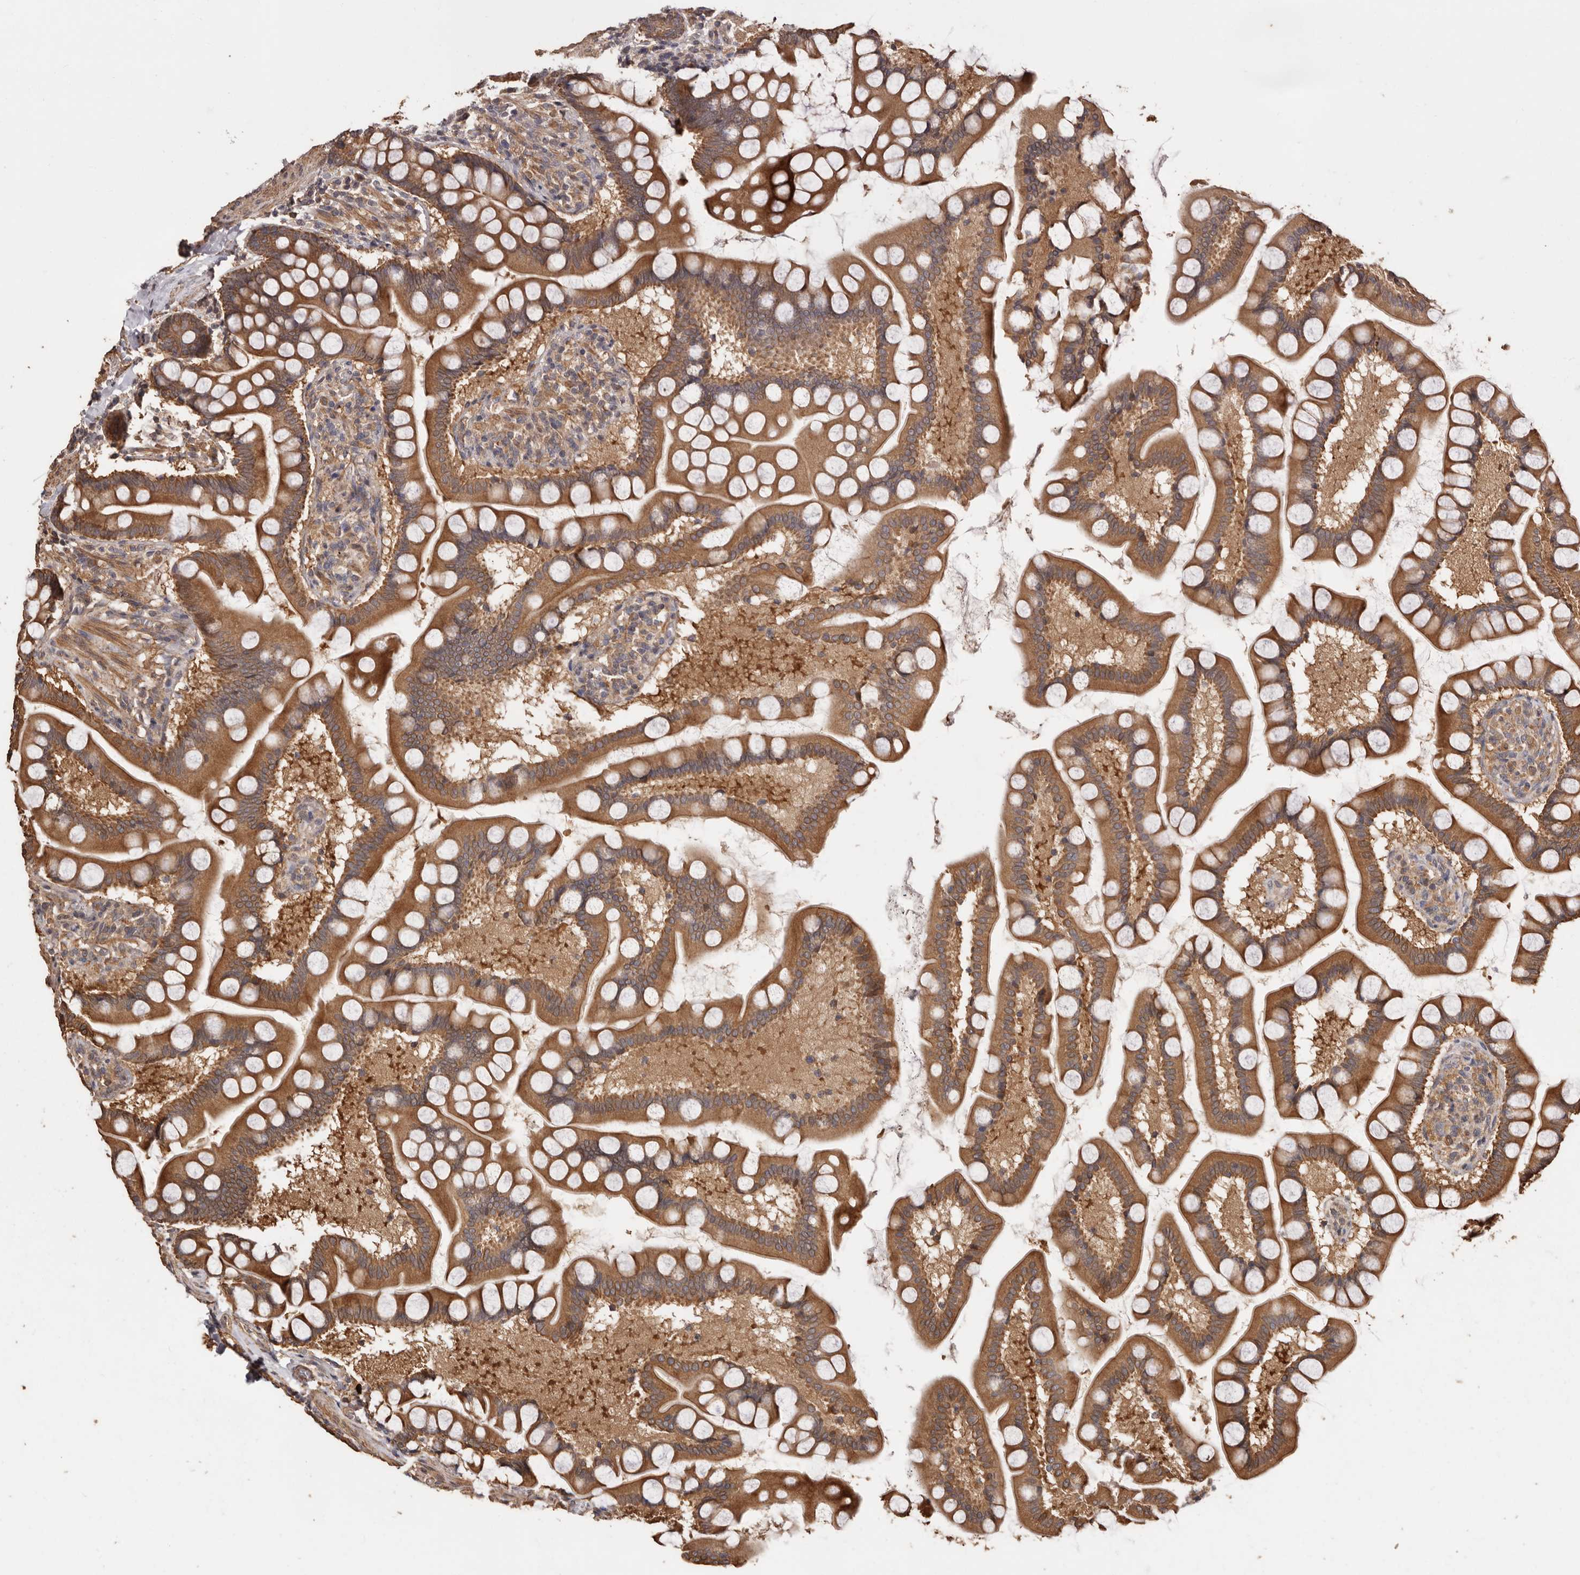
{"staining": {"intensity": "moderate", "quantity": ">75%", "location": "cytoplasmic/membranous"}, "tissue": "small intestine", "cell_type": "Glandular cells", "image_type": "normal", "snomed": [{"axis": "morphology", "description": "Normal tissue, NOS"}, {"axis": "topography", "description": "Small intestine"}], "caption": "This is a histology image of IHC staining of benign small intestine, which shows moderate staining in the cytoplasmic/membranous of glandular cells.", "gene": "COQ8B", "patient": {"sex": "male", "age": 41}}